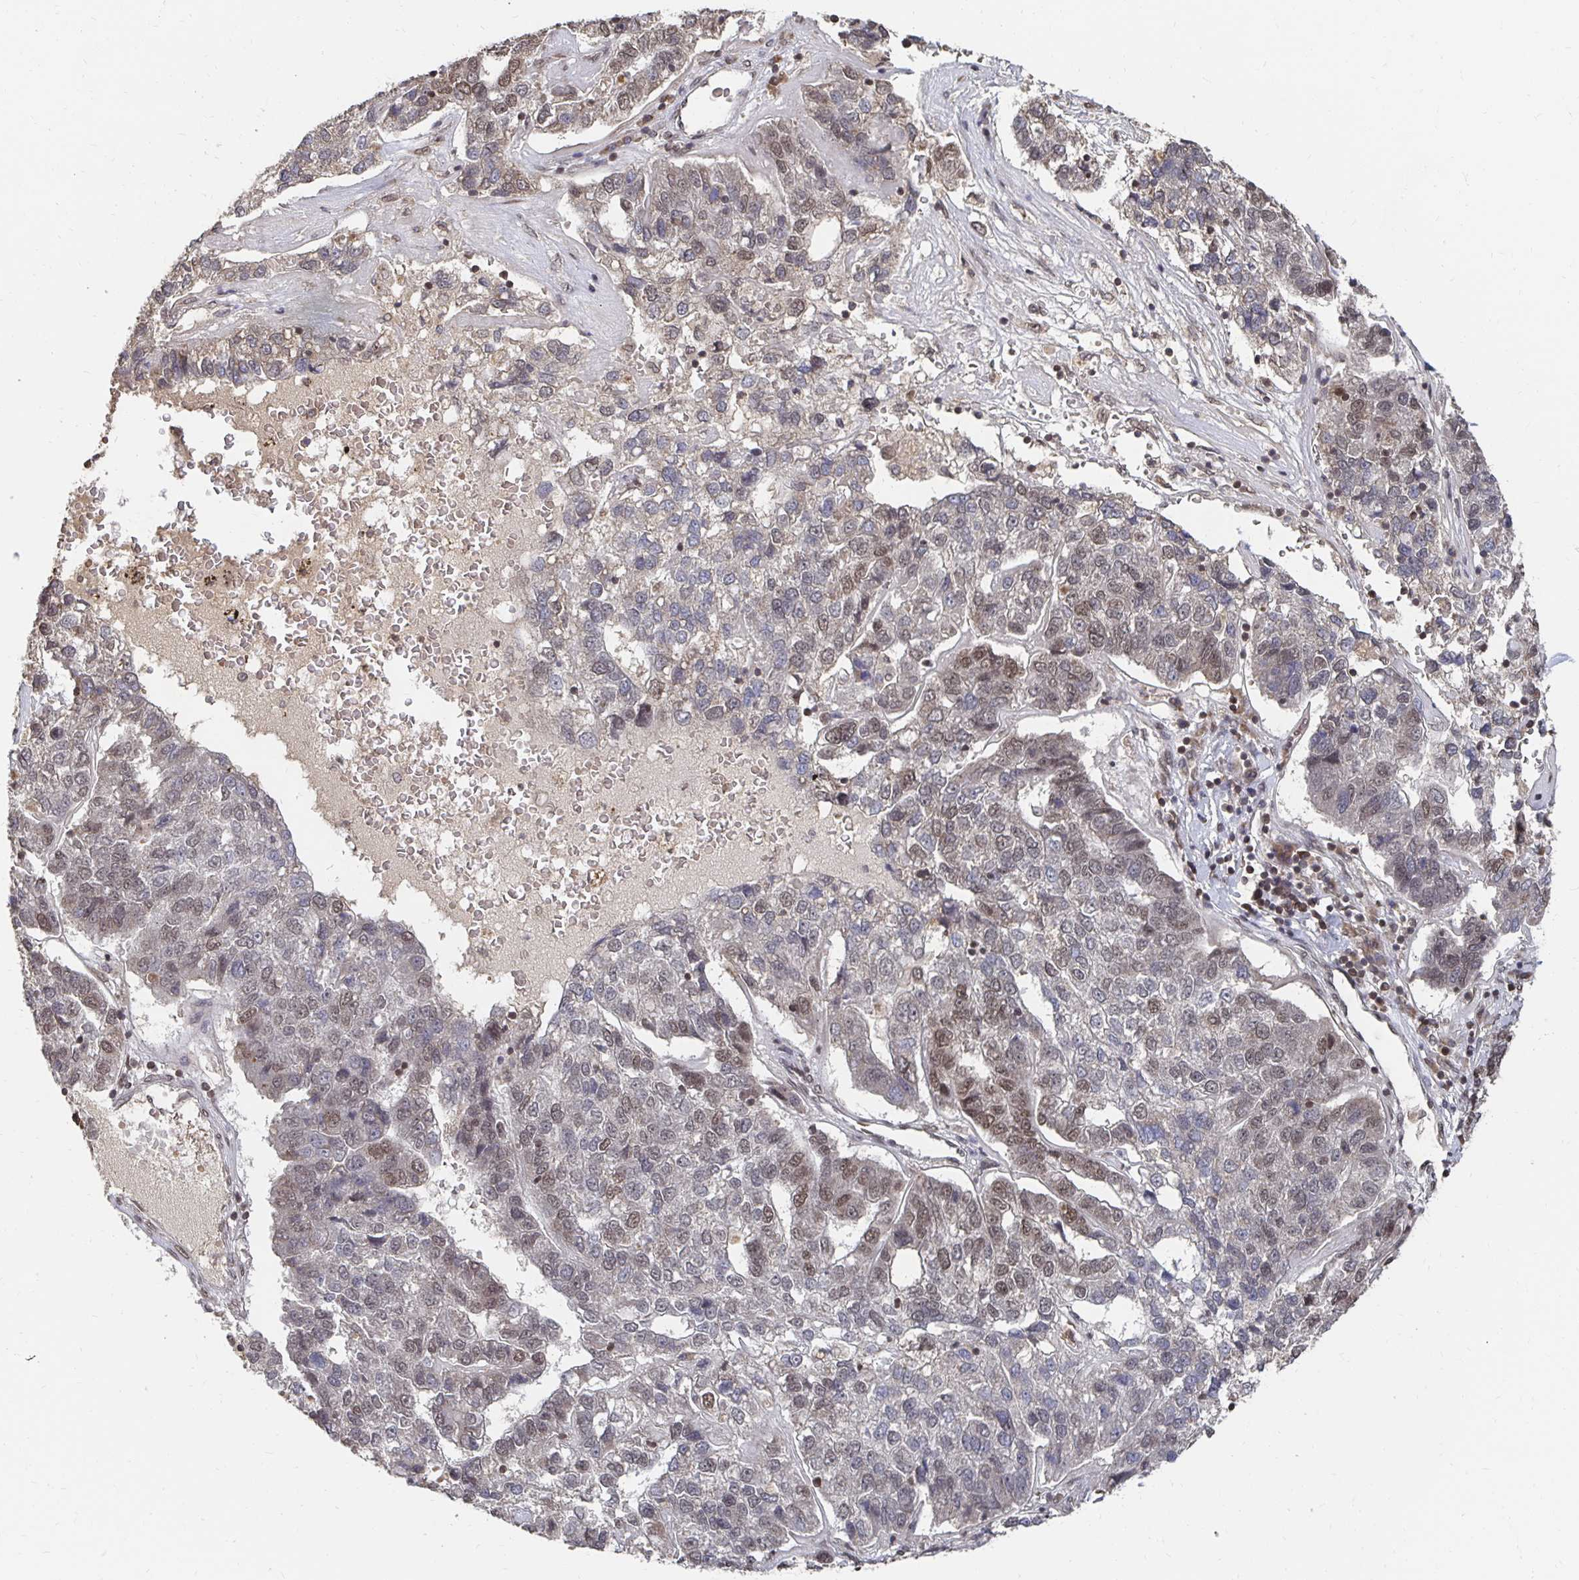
{"staining": {"intensity": "moderate", "quantity": "25%-75%", "location": "nuclear"}, "tissue": "pancreatic cancer", "cell_type": "Tumor cells", "image_type": "cancer", "snomed": [{"axis": "morphology", "description": "Adenocarcinoma, NOS"}, {"axis": "topography", "description": "Pancreas"}], "caption": "Protein expression analysis of human pancreatic cancer reveals moderate nuclear staining in approximately 25%-75% of tumor cells. (Brightfield microscopy of DAB IHC at high magnification).", "gene": "GTF3C6", "patient": {"sex": "female", "age": 61}}